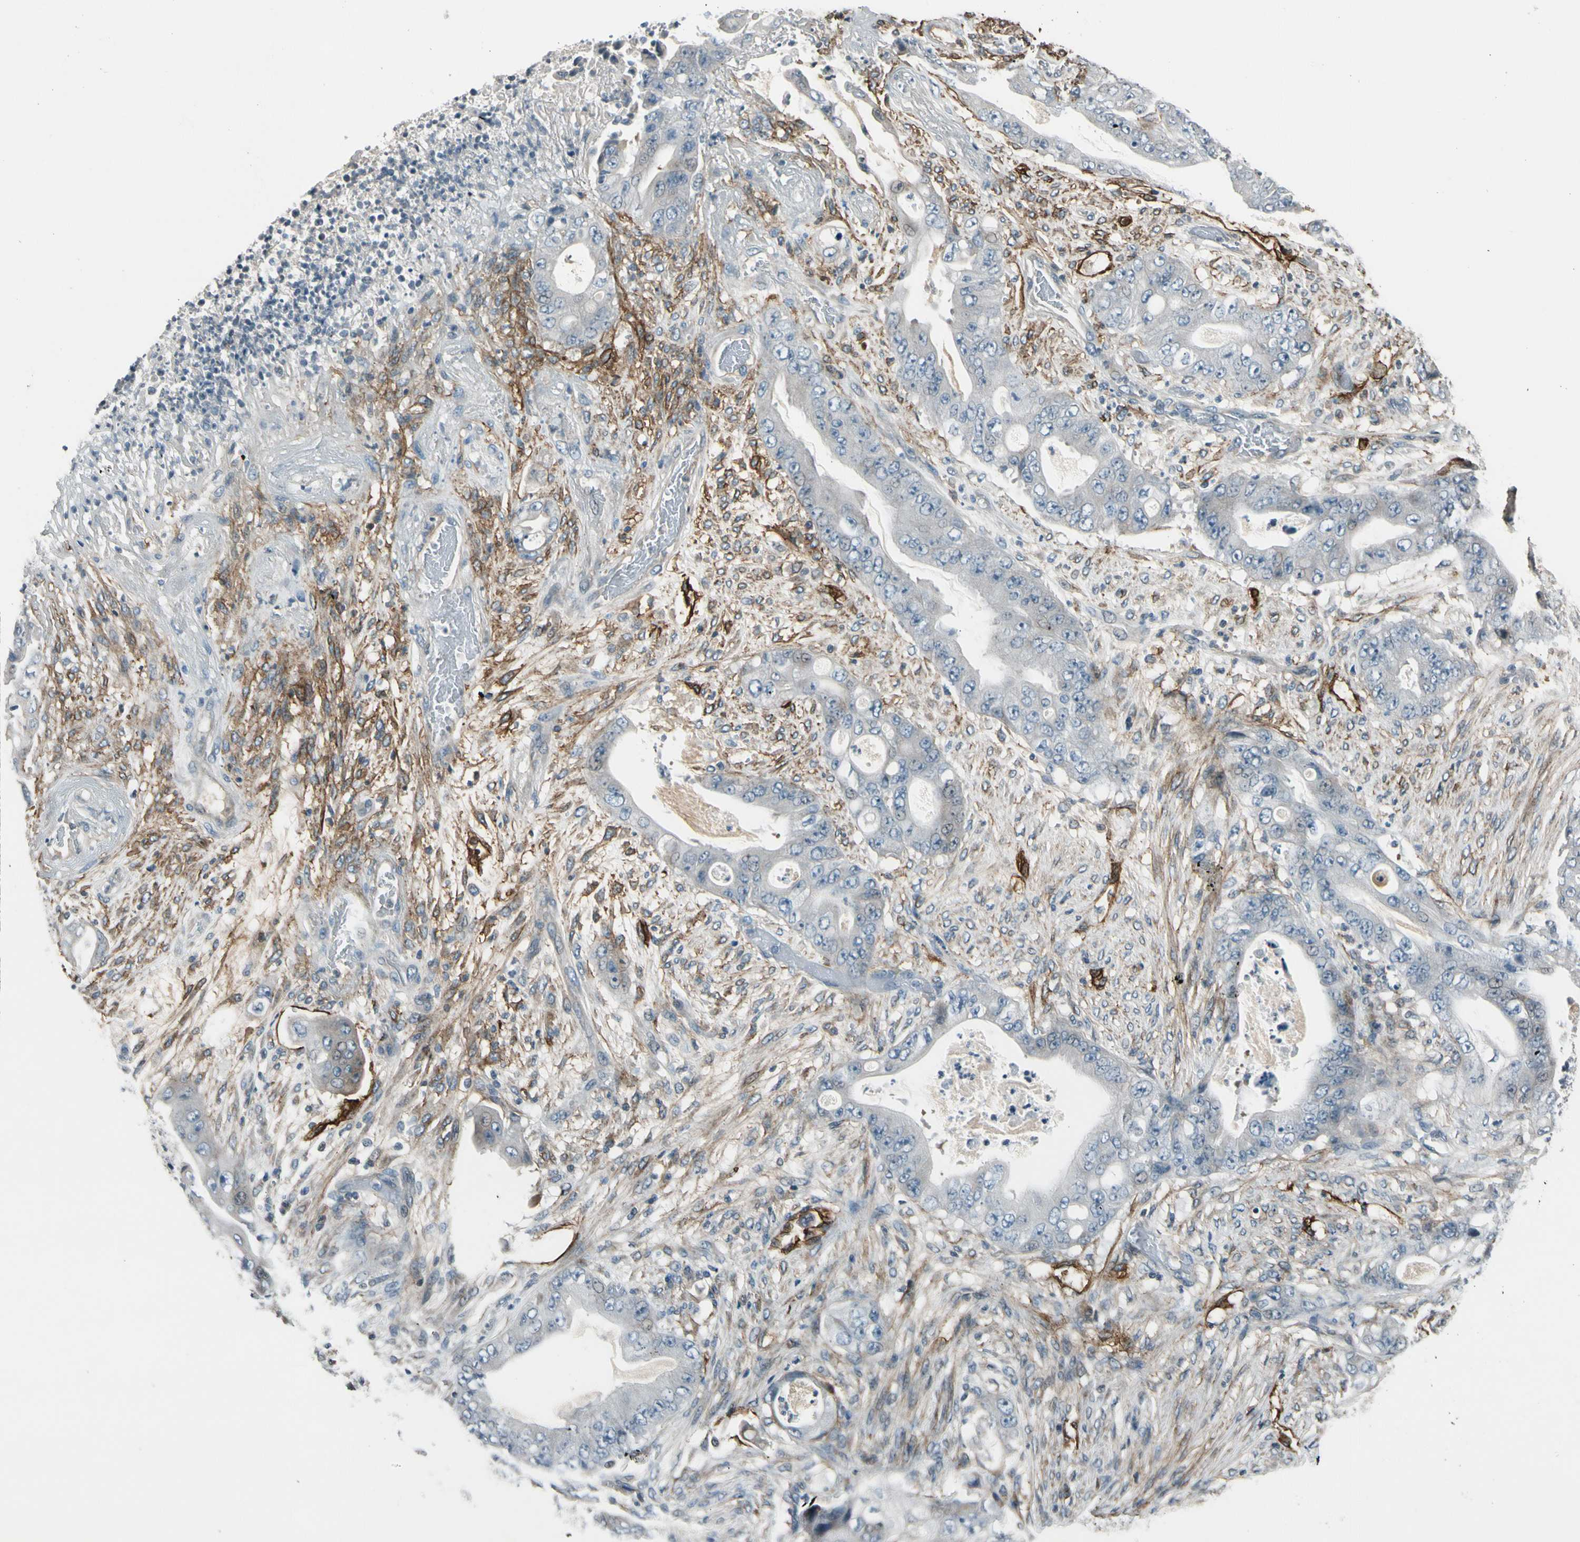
{"staining": {"intensity": "negative", "quantity": "none", "location": "none"}, "tissue": "stomach cancer", "cell_type": "Tumor cells", "image_type": "cancer", "snomed": [{"axis": "morphology", "description": "Adenocarcinoma, NOS"}, {"axis": "topography", "description": "Stomach"}], "caption": "There is no significant positivity in tumor cells of stomach cancer (adenocarcinoma).", "gene": "PDPN", "patient": {"sex": "female", "age": 73}}